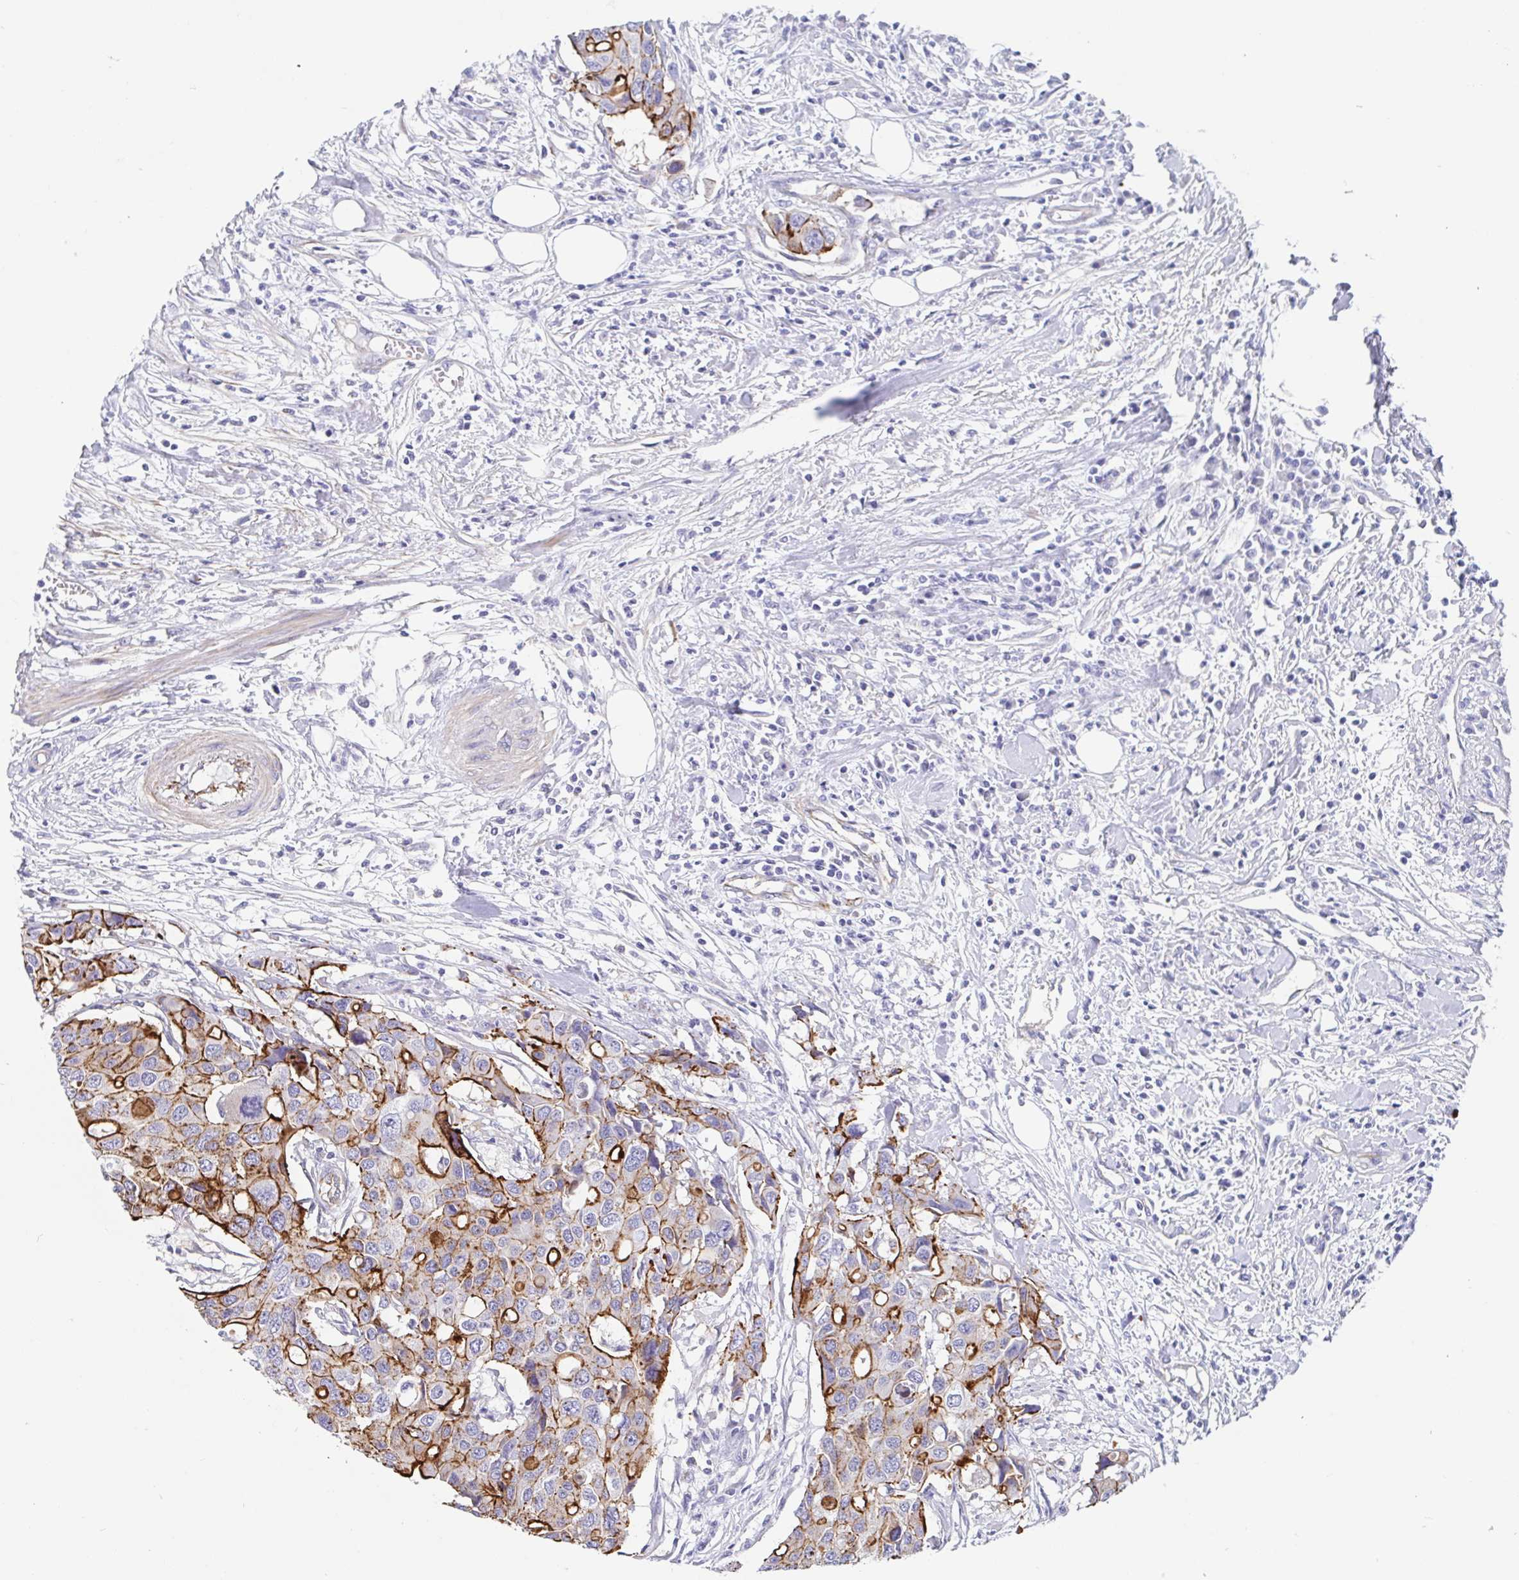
{"staining": {"intensity": "strong", "quantity": "25%-75%", "location": "cytoplasmic/membranous"}, "tissue": "colorectal cancer", "cell_type": "Tumor cells", "image_type": "cancer", "snomed": [{"axis": "morphology", "description": "Adenocarcinoma, NOS"}, {"axis": "topography", "description": "Colon"}], "caption": "Colorectal cancer was stained to show a protein in brown. There is high levels of strong cytoplasmic/membranous expression in about 25%-75% of tumor cells.", "gene": "TRAM2", "patient": {"sex": "male", "age": 77}}